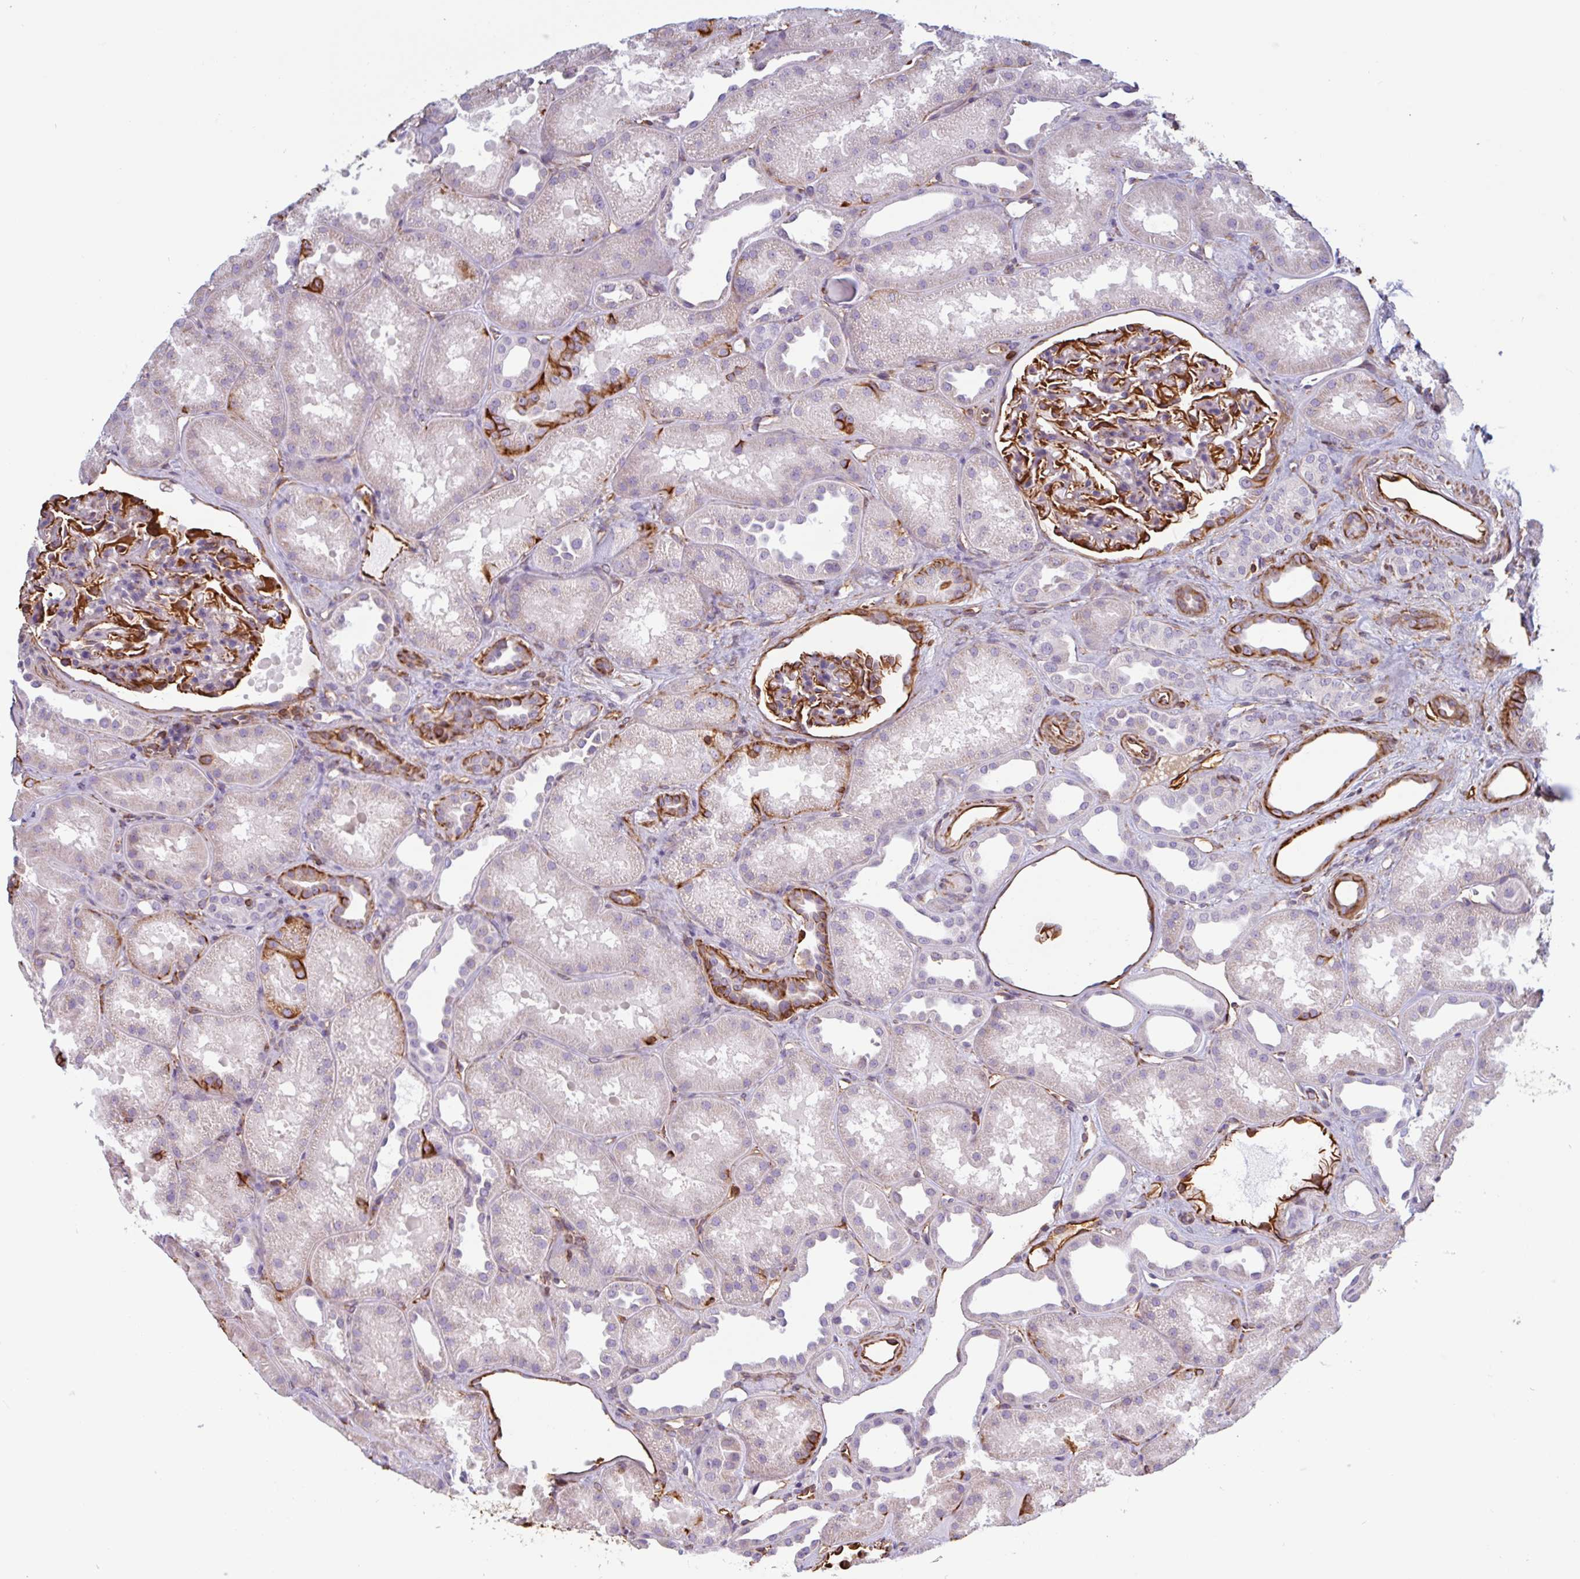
{"staining": {"intensity": "strong", "quantity": "25%-75%", "location": "cytoplasmic/membranous"}, "tissue": "kidney", "cell_type": "Cells in glomeruli", "image_type": "normal", "snomed": [{"axis": "morphology", "description": "Normal tissue, NOS"}, {"axis": "topography", "description": "Kidney"}], "caption": "Immunohistochemistry (IHC) histopathology image of unremarkable human kidney stained for a protein (brown), which demonstrates high levels of strong cytoplasmic/membranous staining in about 25%-75% of cells in glomeruli.", "gene": "PPFIA1", "patient": {"sex": "male", "age": 61}}